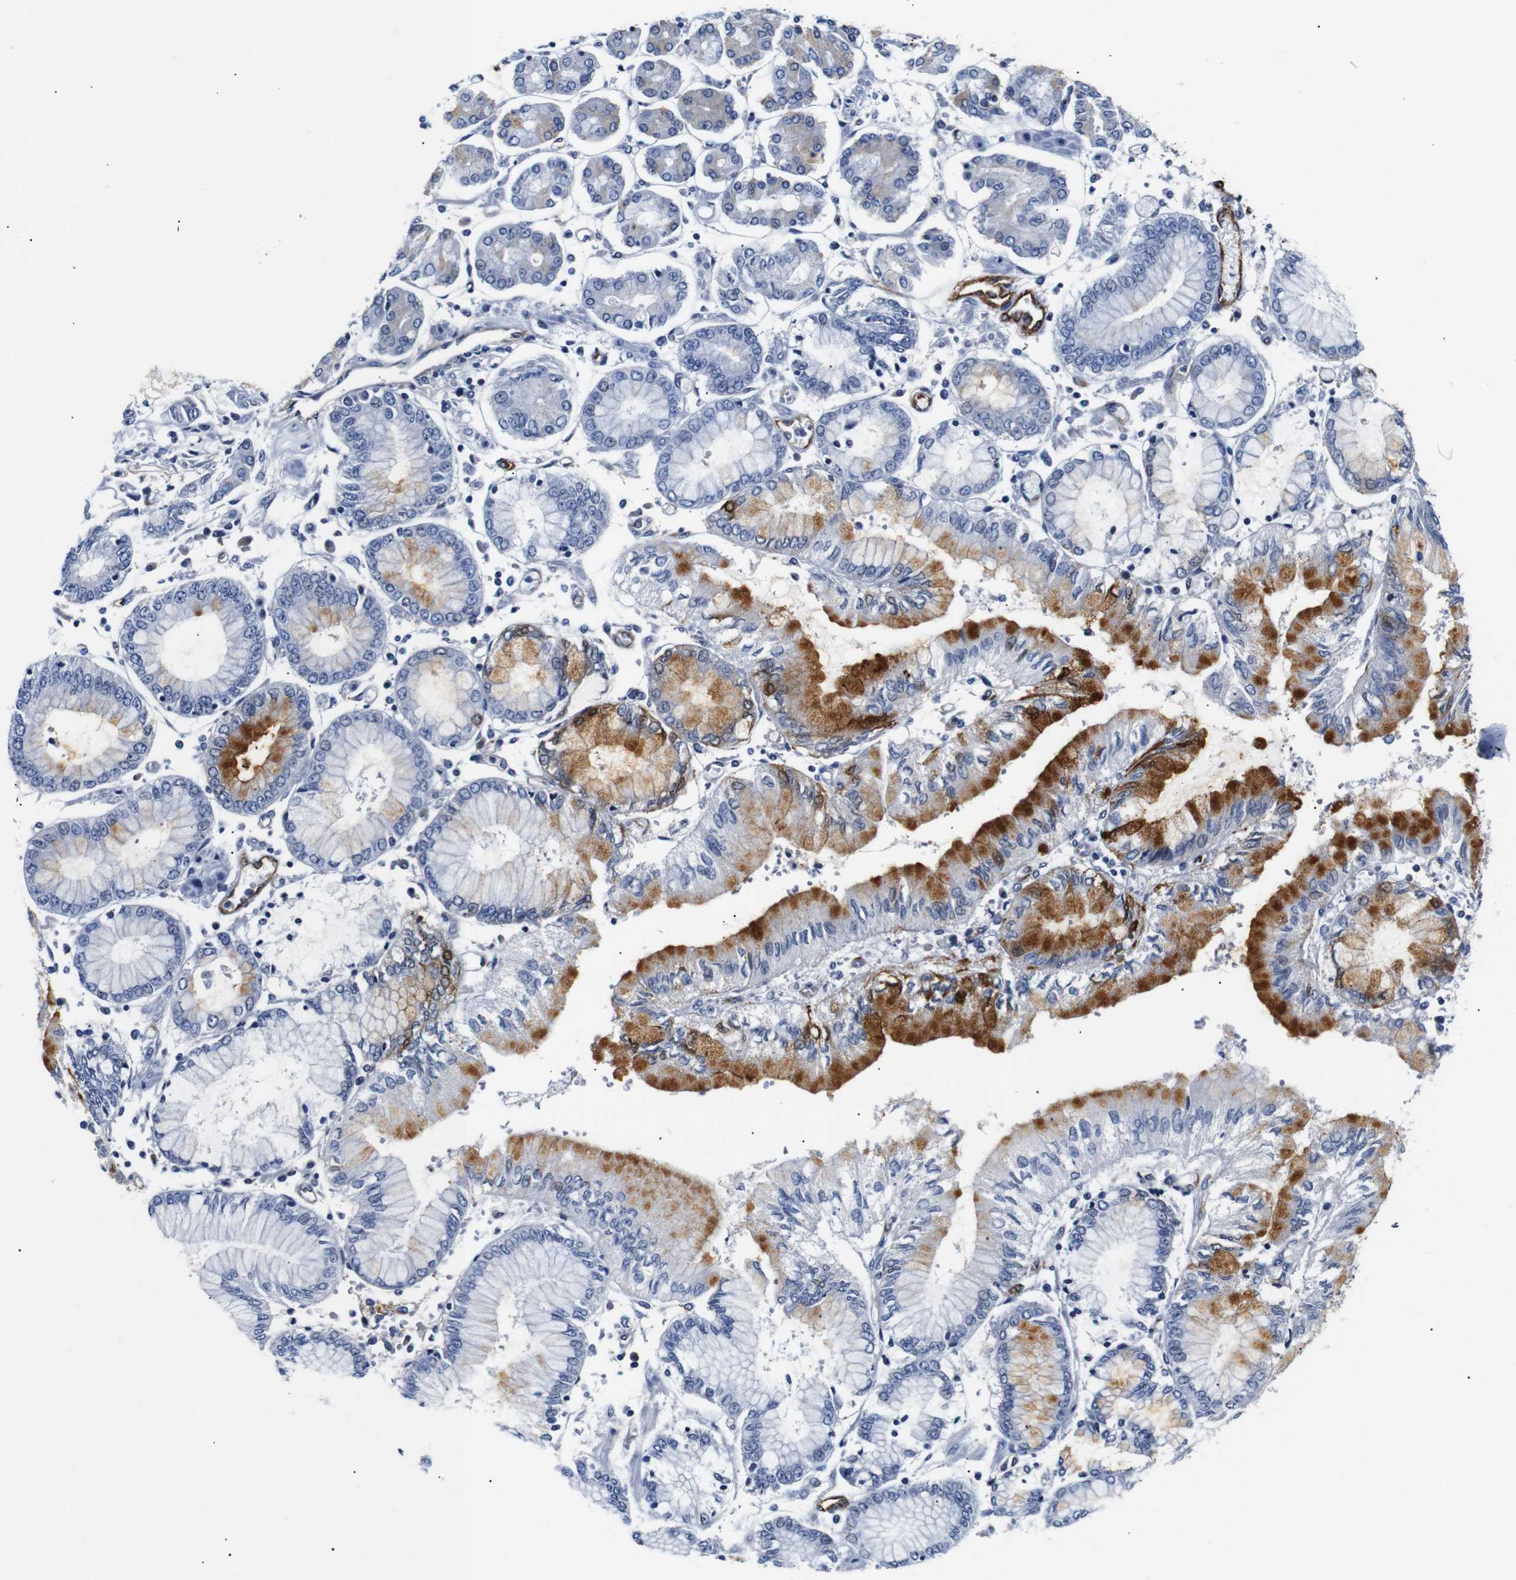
{"staining": {"intensity": "moderate", "quantity": "25%-75%", "location": "cytoplasmic/membranous"}, "tissue": "stomach cancer", "cell_type": "Tumor cells", "image_type": "cancer", "snomed": [{"axis": "morphology", "description": "Adenocarcinoma, NOS"}, {"axis": "topography", "description": "Stomach"}], "caption": "Adenocarcinoma (stomach) was stained to show a protein in brown. There is medium levels of moderate cytoplasmic/membranous positivity in about 25%-75% of tumor cells.", "gene": "MUC4", "patient": {"sex": "male", "age": 76}}